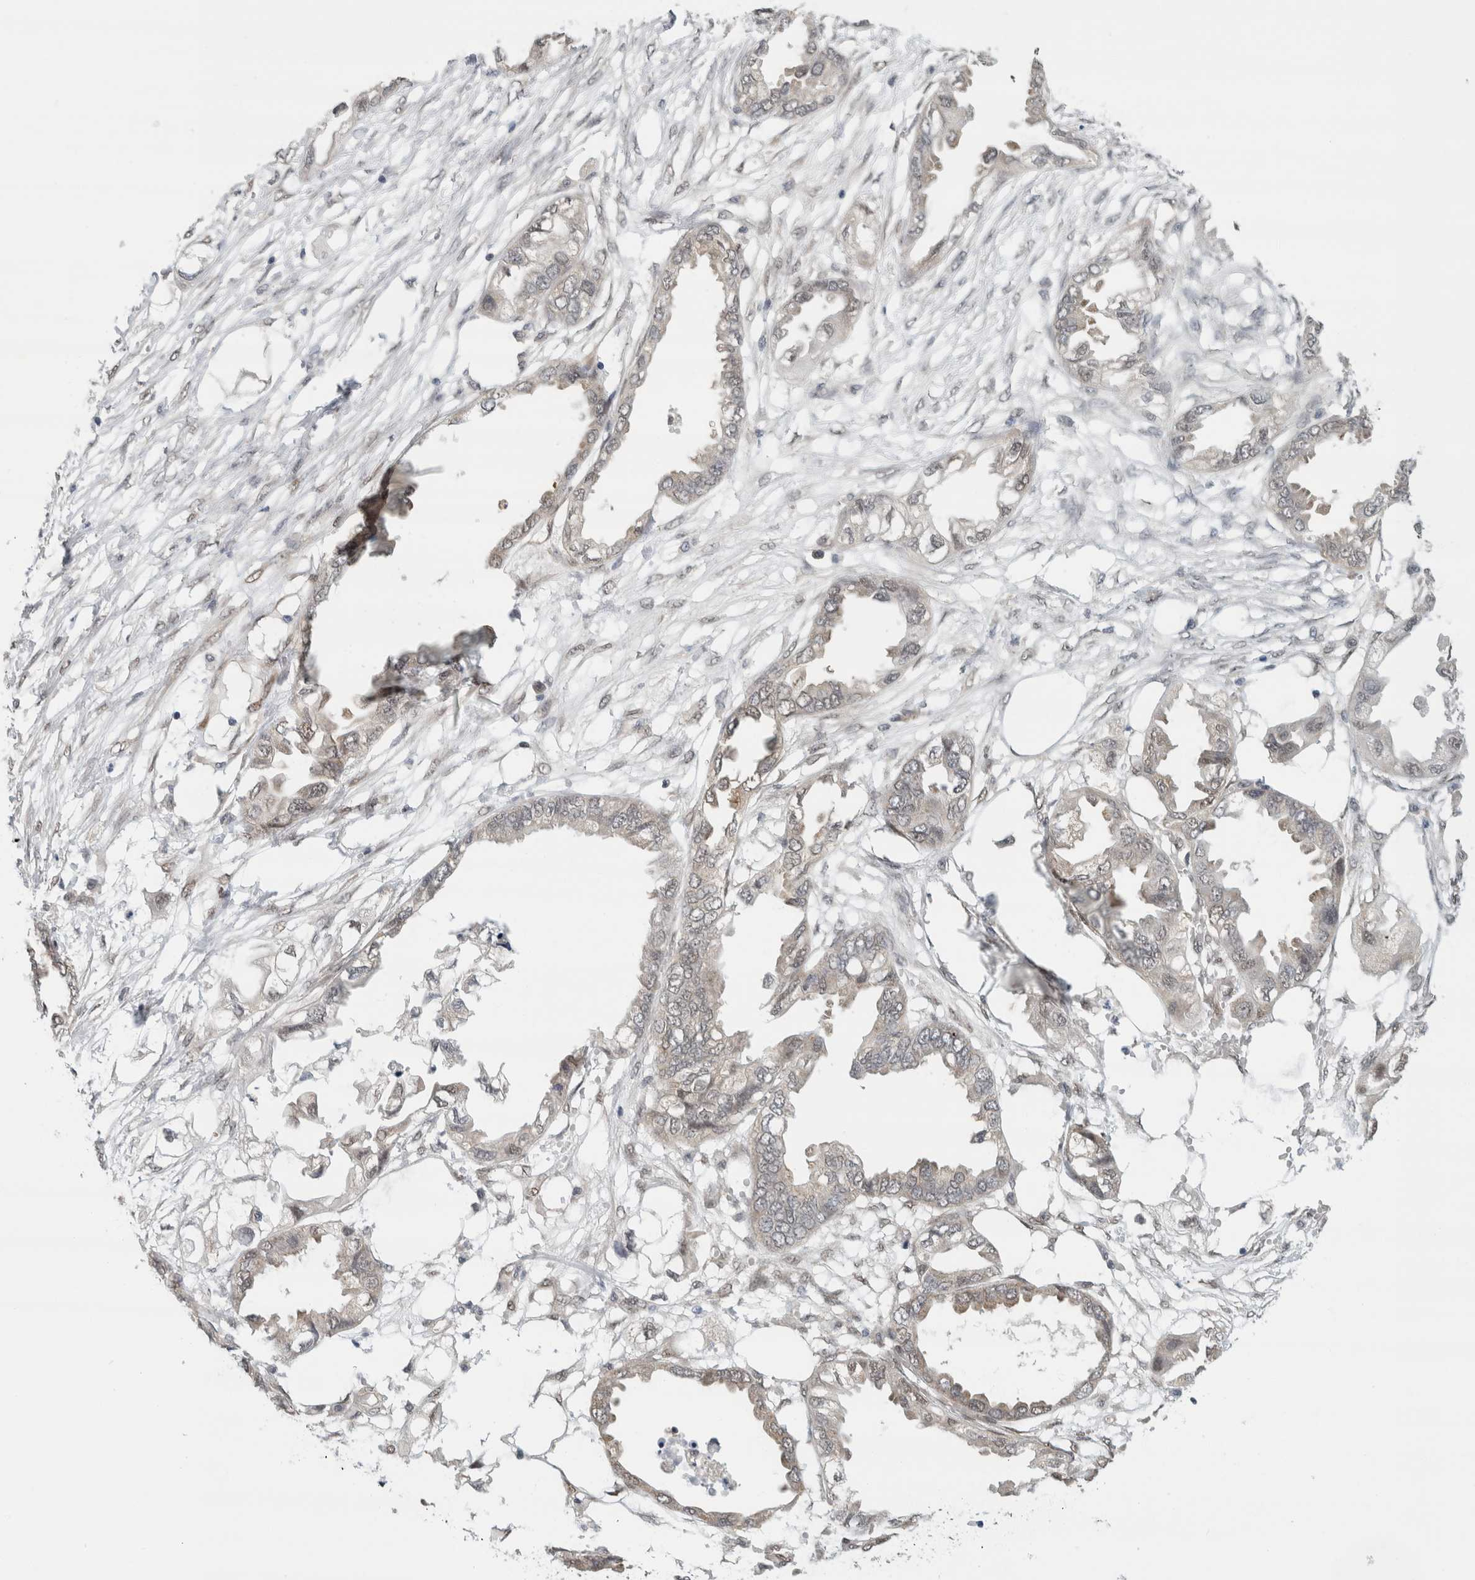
{"staining": {"intensity": "negative", "quantity": "none", "location": "none"}, "tissue": "endometrial cancer", "cell_type": "Tumor cells", "image_type": "cancer", "snomed": [{"axis": "morphology", "description": "Adenocarcinoma, NOS"}, {"axis": "morphology", "description": "Adenocarcinoma, metastatic, NOS"}, {"axis": "topography", "description": "Adipose tissue"}, {"axis": "topography", "description": "Endometrium"}], "caption": "Immunohistochemistry histopathology image of endometrial metastatic adenocarcinoma stained for a protein (brown), which exhibits no positivity in tumor cells.", "gene": "EIF4G3", "patient": {"sex": "female", "age": 67}}